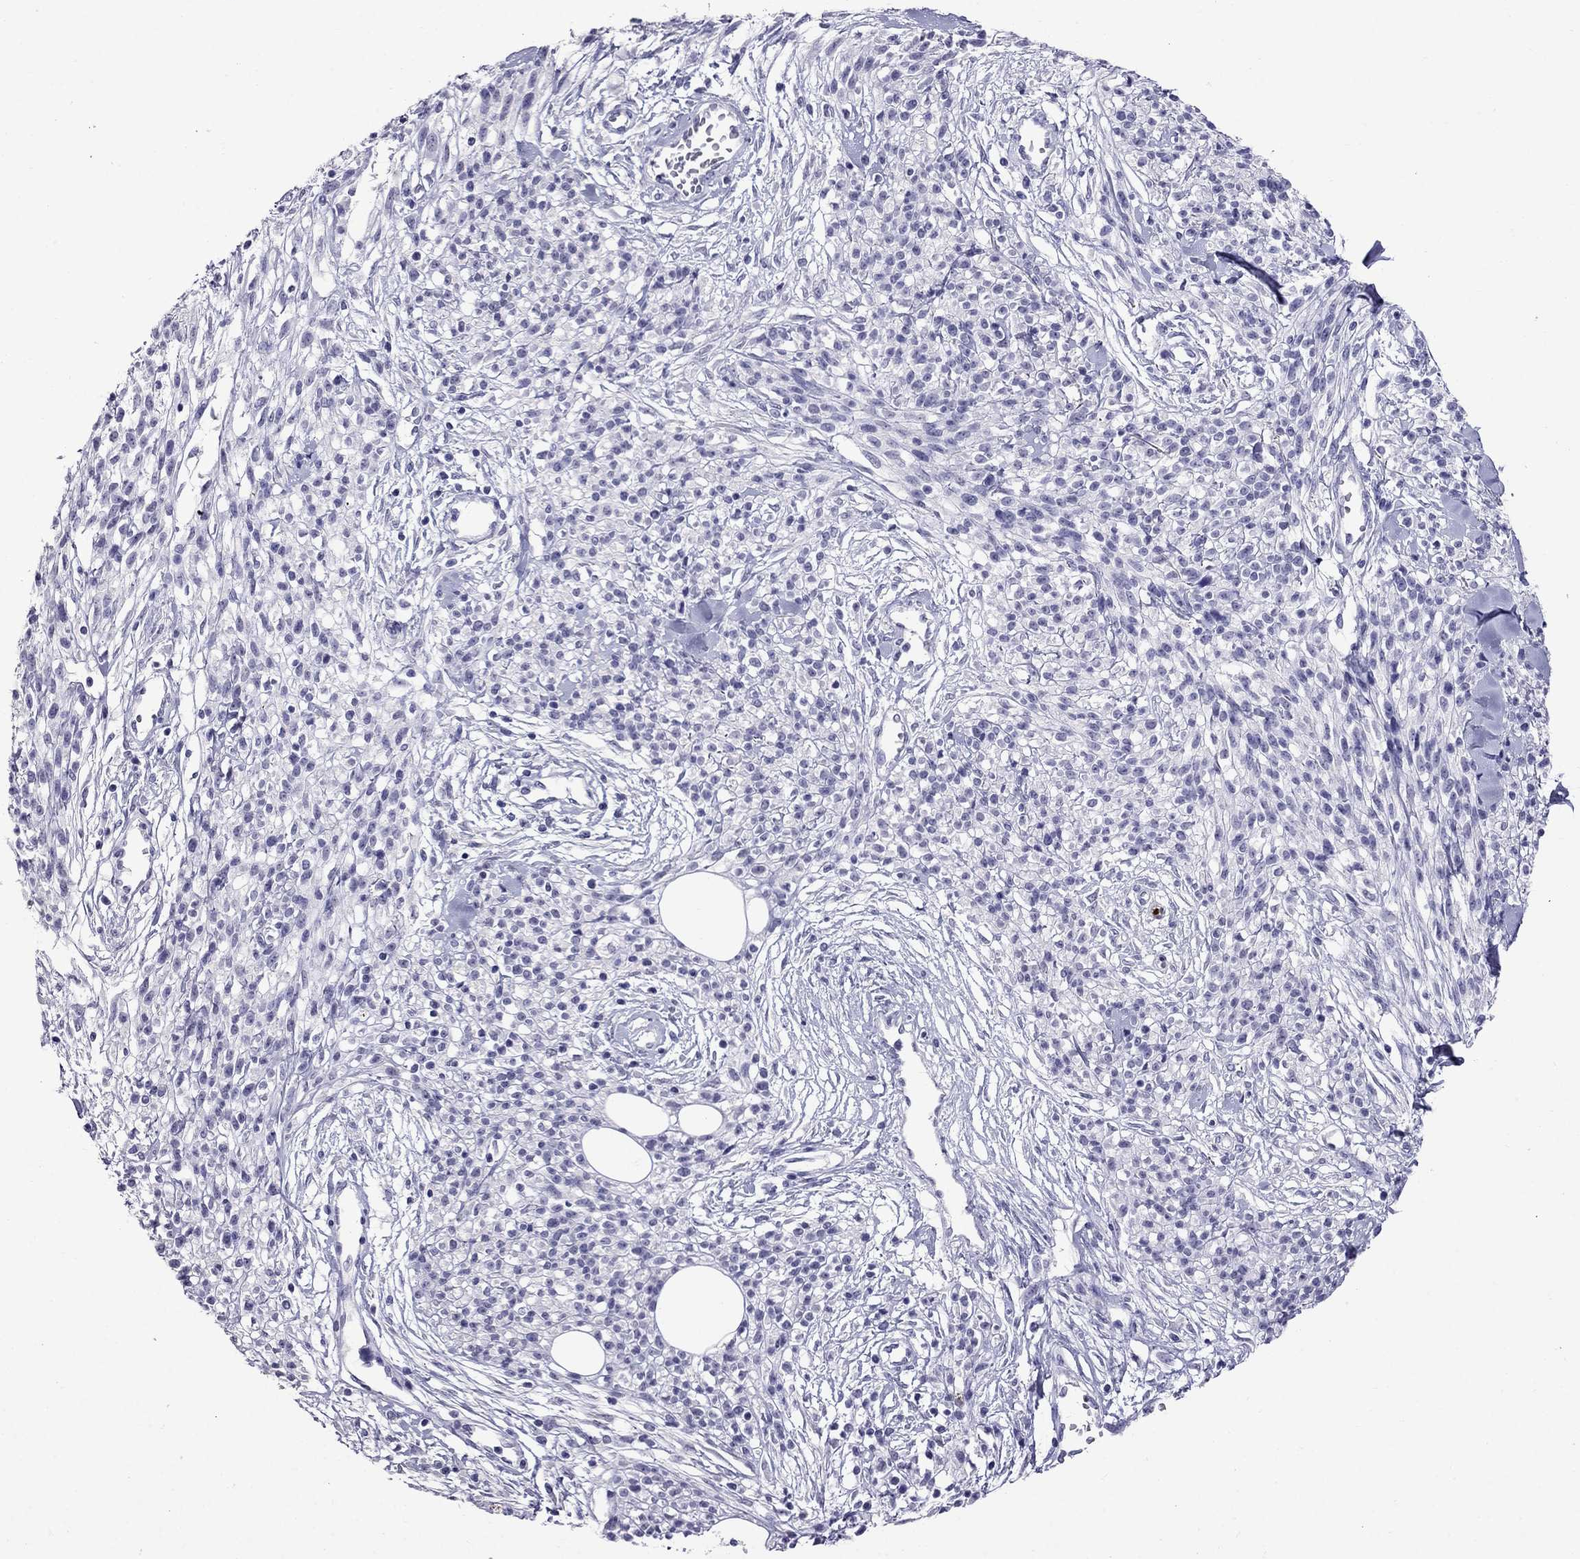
{"staining": {"intensity": "negative", "quantity": "none", "location": "none"}, "tissue": "melanoma", "cell_type": "Tumor cells", "image_type": "cancer", "snomed": [{"axis": "morphology", "description": "Malignant melanoma, NOS"}, {"axis": "topography", "description": "Skin"}, {"axis": "topography", "description": "Skin of trunk"}], "caption": "The immunohistochemistry micrograph has no significant expression in tumor cells of melanoma tissue.", "gene": "OLFM4", "patient": {"sex": "male", "age": 74}}